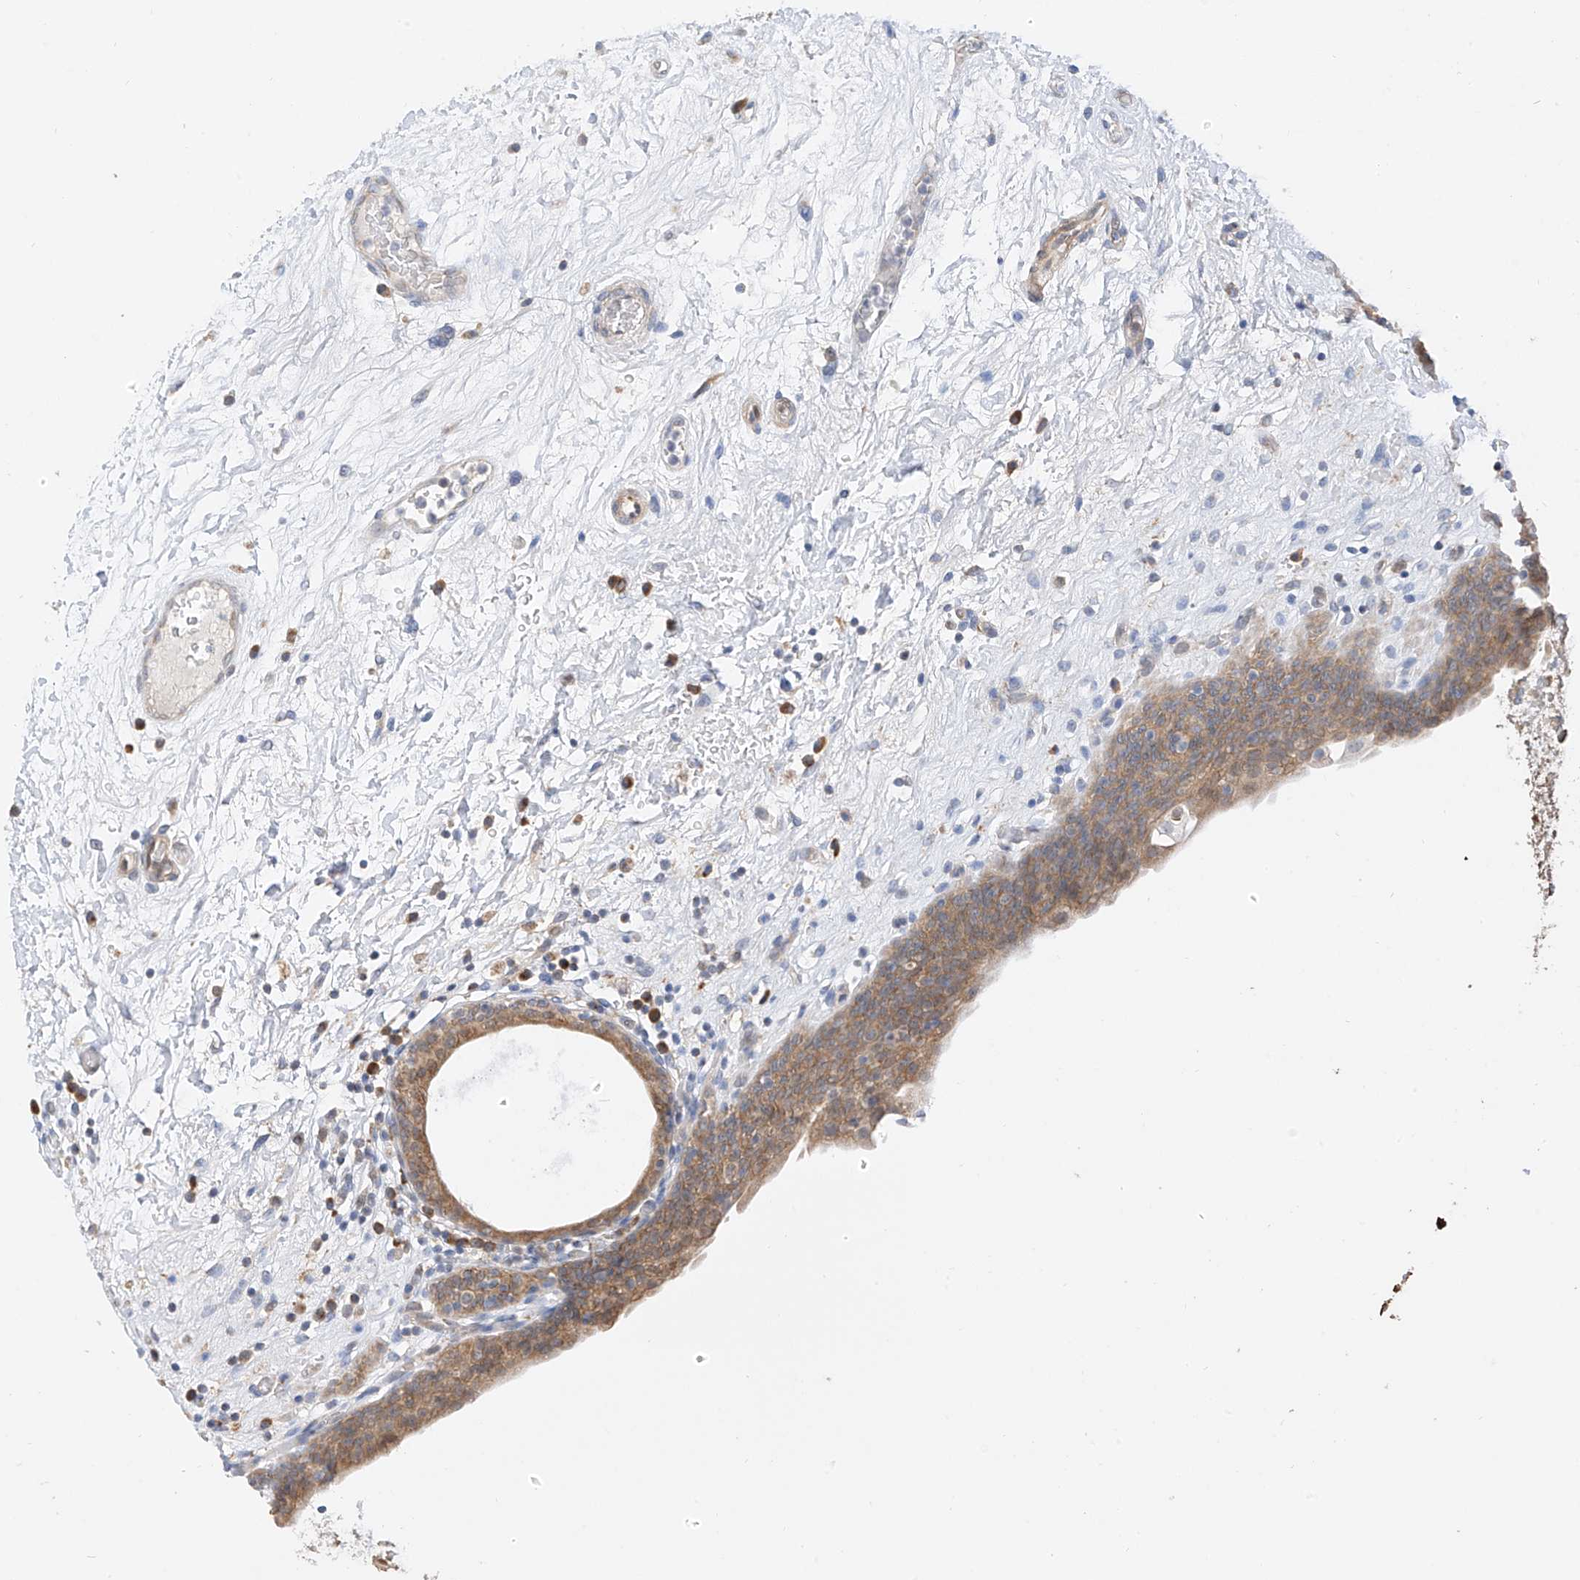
{"staining": {"intensity": "moderate", "quantity": ">75%", "location": "cytoplasmic/membranous"}, "tissue": "urinary bladder", "cell_type": "Urothelial cells", "image_type": "normal", "snomed": [{"axis": "morphology", "description": "Normal tissue, NOS"}, {"axis": "topography", "description": "Urinary bladder"}], "caption": "Immunohistochemistry (DAB) staining of benign human urinary bladder shows moderate cytoplasmic/membranous protein positivity in approximately >75% of urothelial cells.", "gene": "PPA2", "patient": {"sex": "male", "age": 83}}